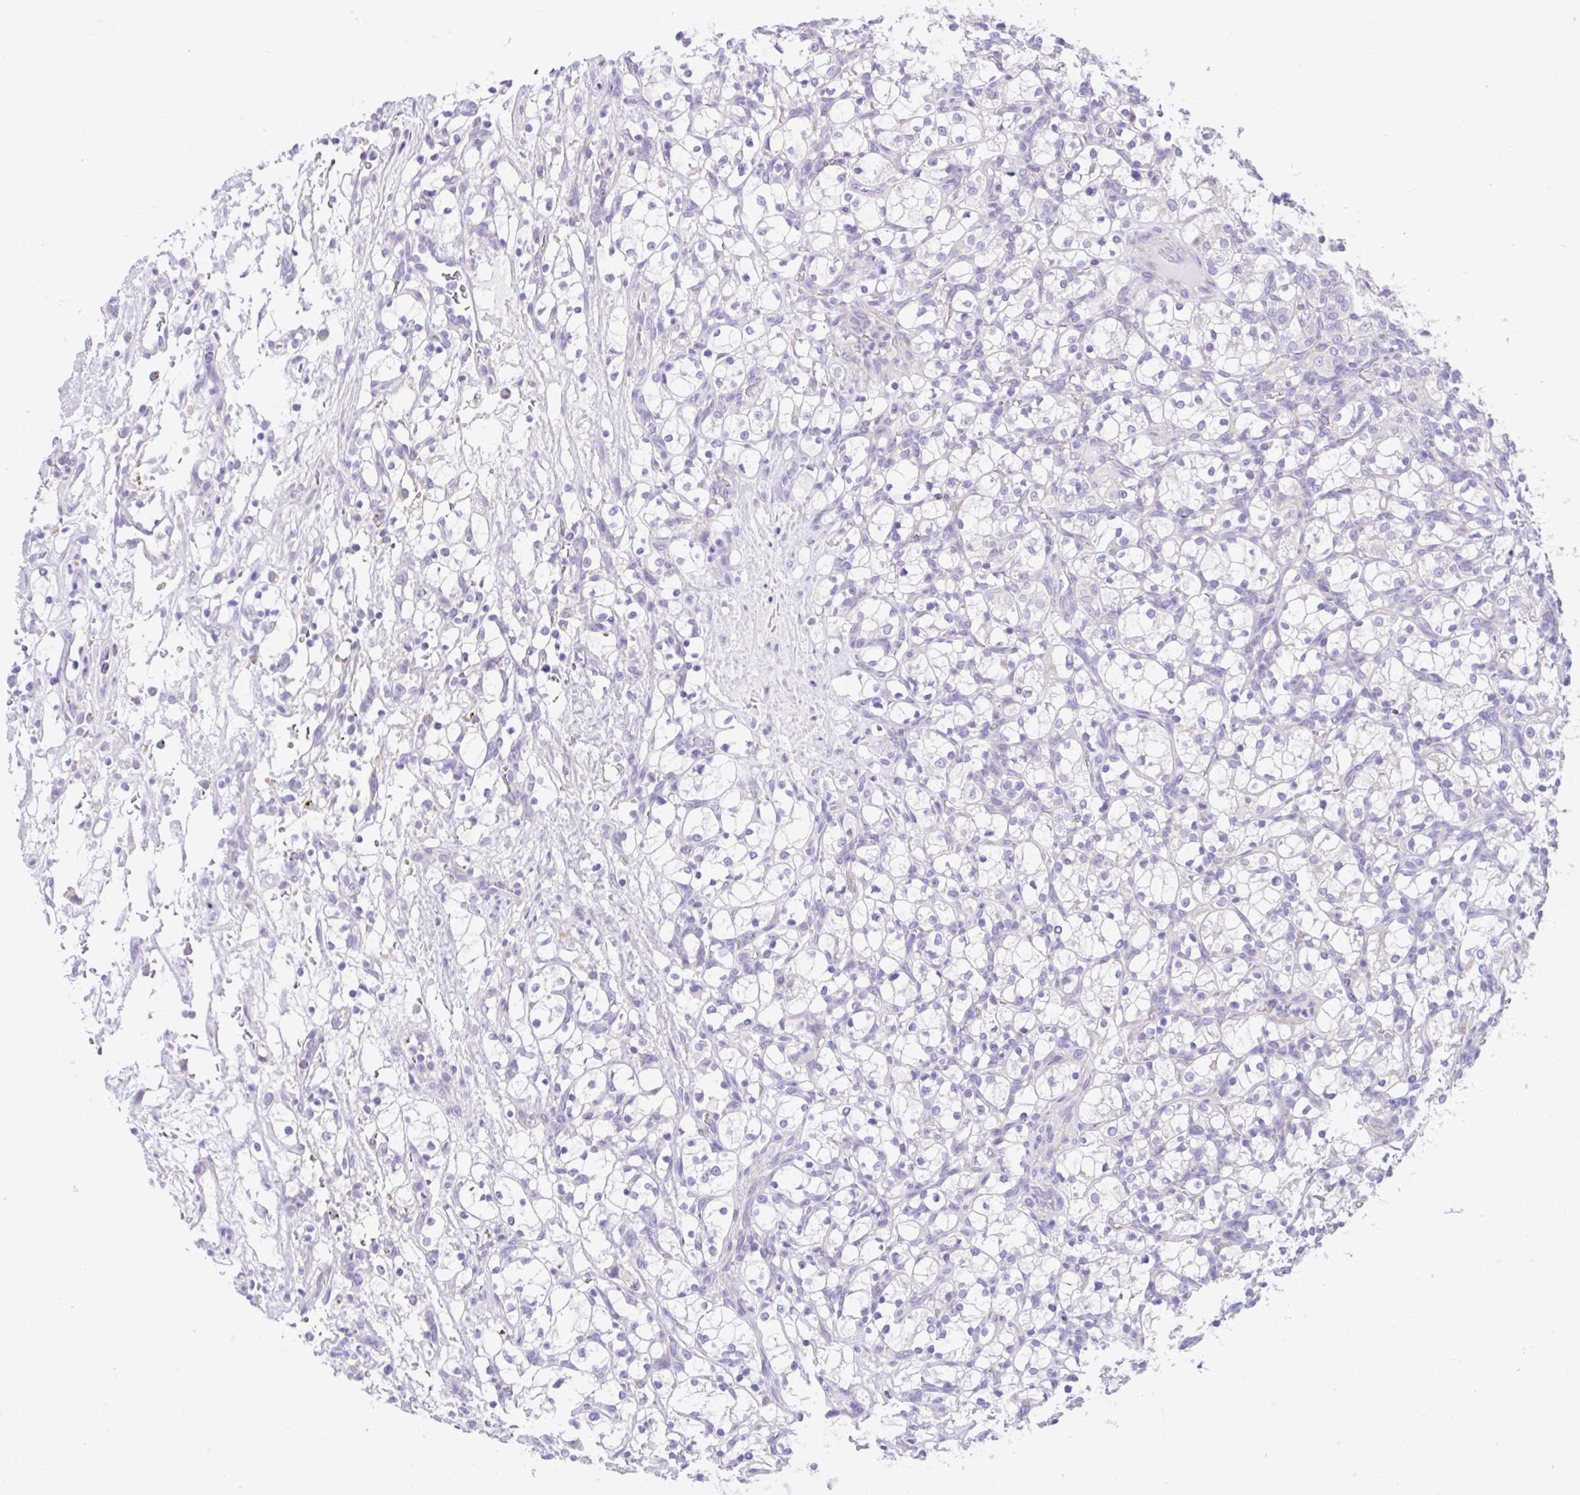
{"staining": {"intensity": "negative", "quantity": "none", "location": "none"}, "tissue": "renal cancer", "cell_type": "Tumor cells", "image_type": "cancer", "snomed": [{"axis": "morphology", "description": "Adenocarcinoma, NOS"}, {"axis": "topography", "description": "Kidney"}], "caption": "DAB (3,3'-diaminobenzidine) immunohistochemical staining of adenocarcinoma (renal) shows no significant positivity in tumor cells.", "gene": "ANO4", "patient": {"sex": "female", "age": 69}}